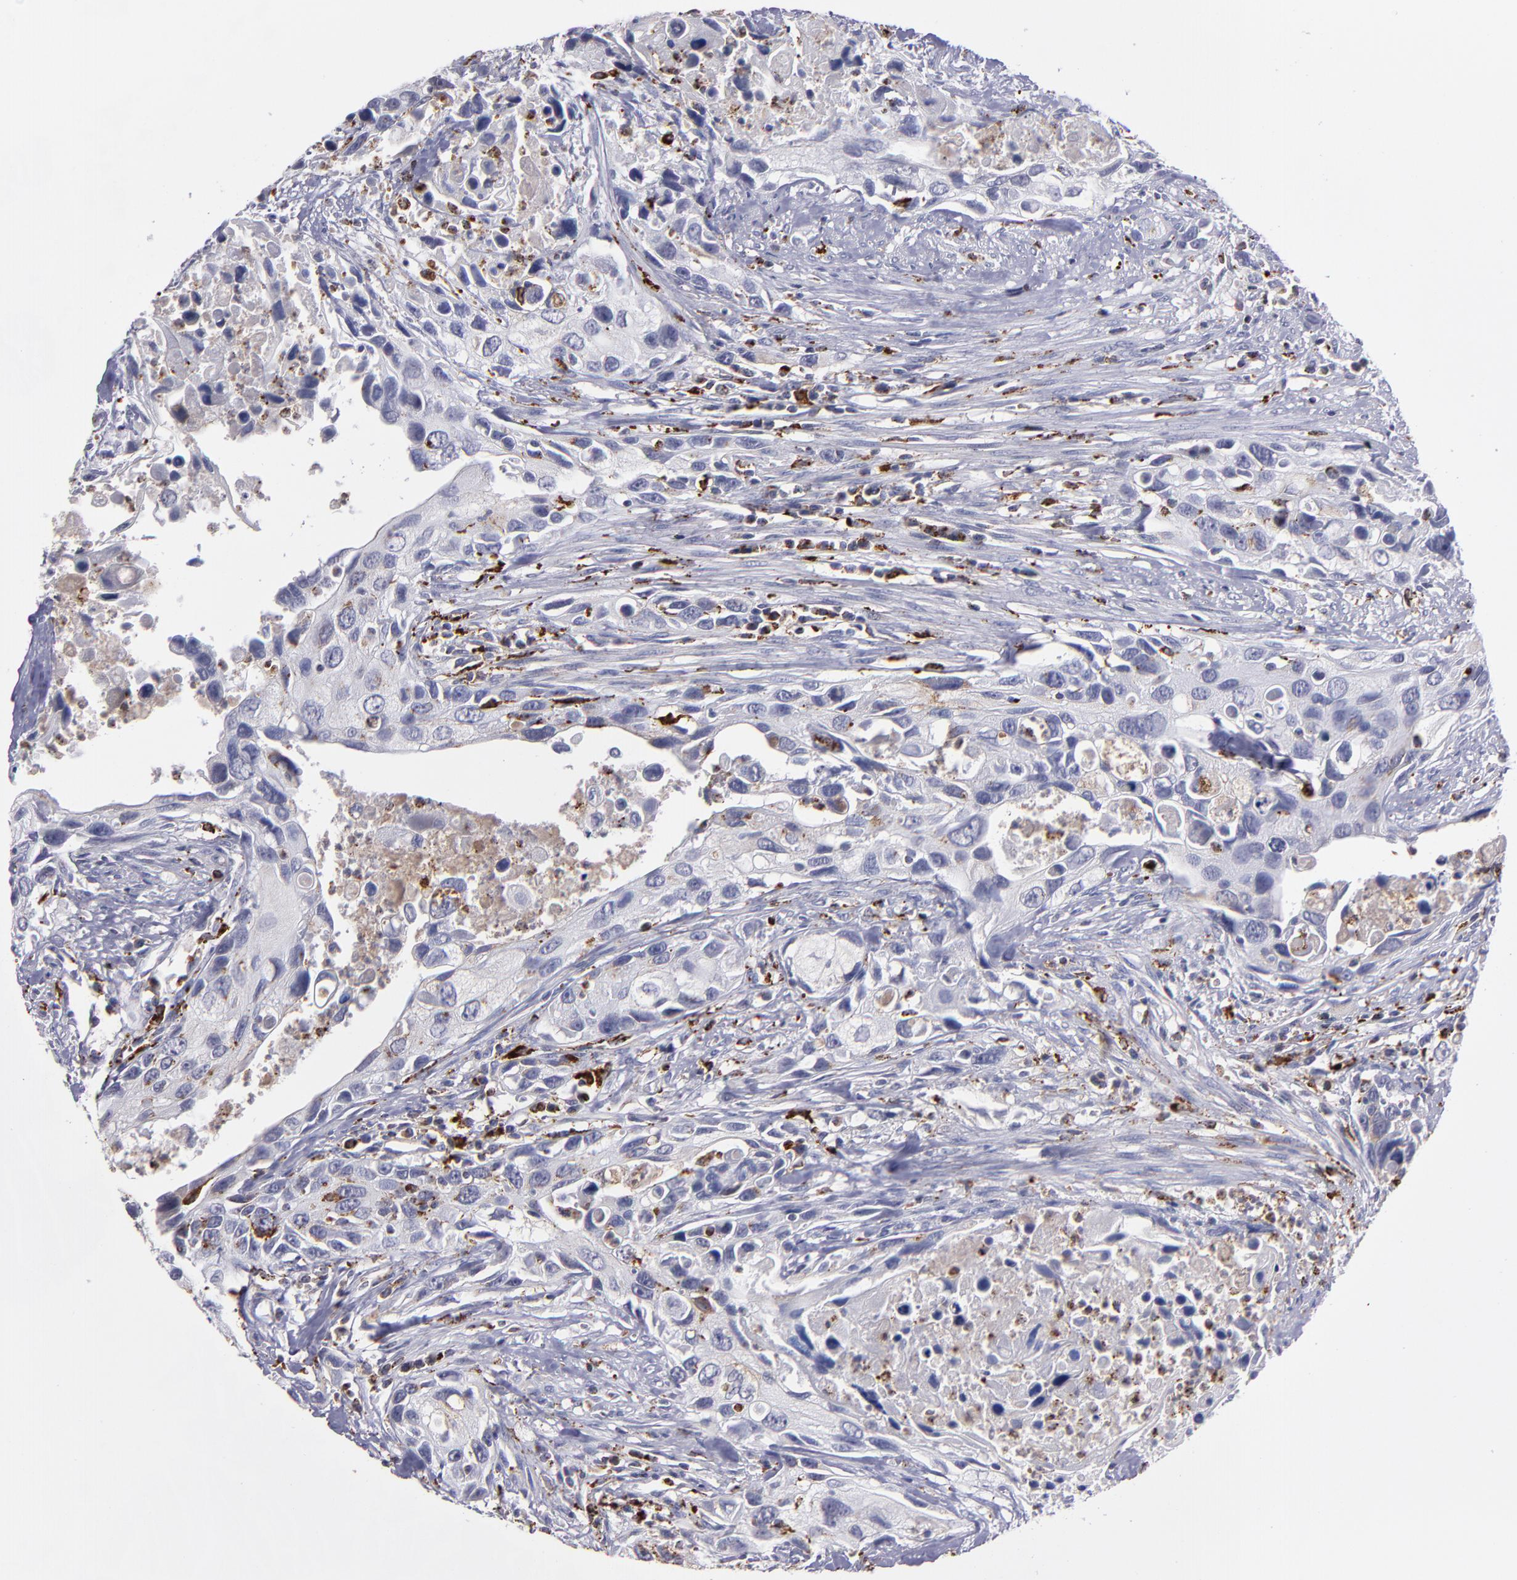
{"staining": {"intensity": "weak", "quantity": "<25%", "location": "cytoplasmic/membranous"}, "tissue": "urothelial cancer", "cell_type": "Tumor cells", "image_type": "cancer", "snomed": [{"axis": "morphology", "description": "Urothelial carcinoma, High grade"}, {"axis": "topography", "description": "Urinary bladder"}], "caption": "A micrograph of human urothelial cancer is negative for staining in tumor cells. (DAB IHC with hematoxylin counter stain).", "gene": "CTSS", "patient": {"sex": "male", "age": 71}}